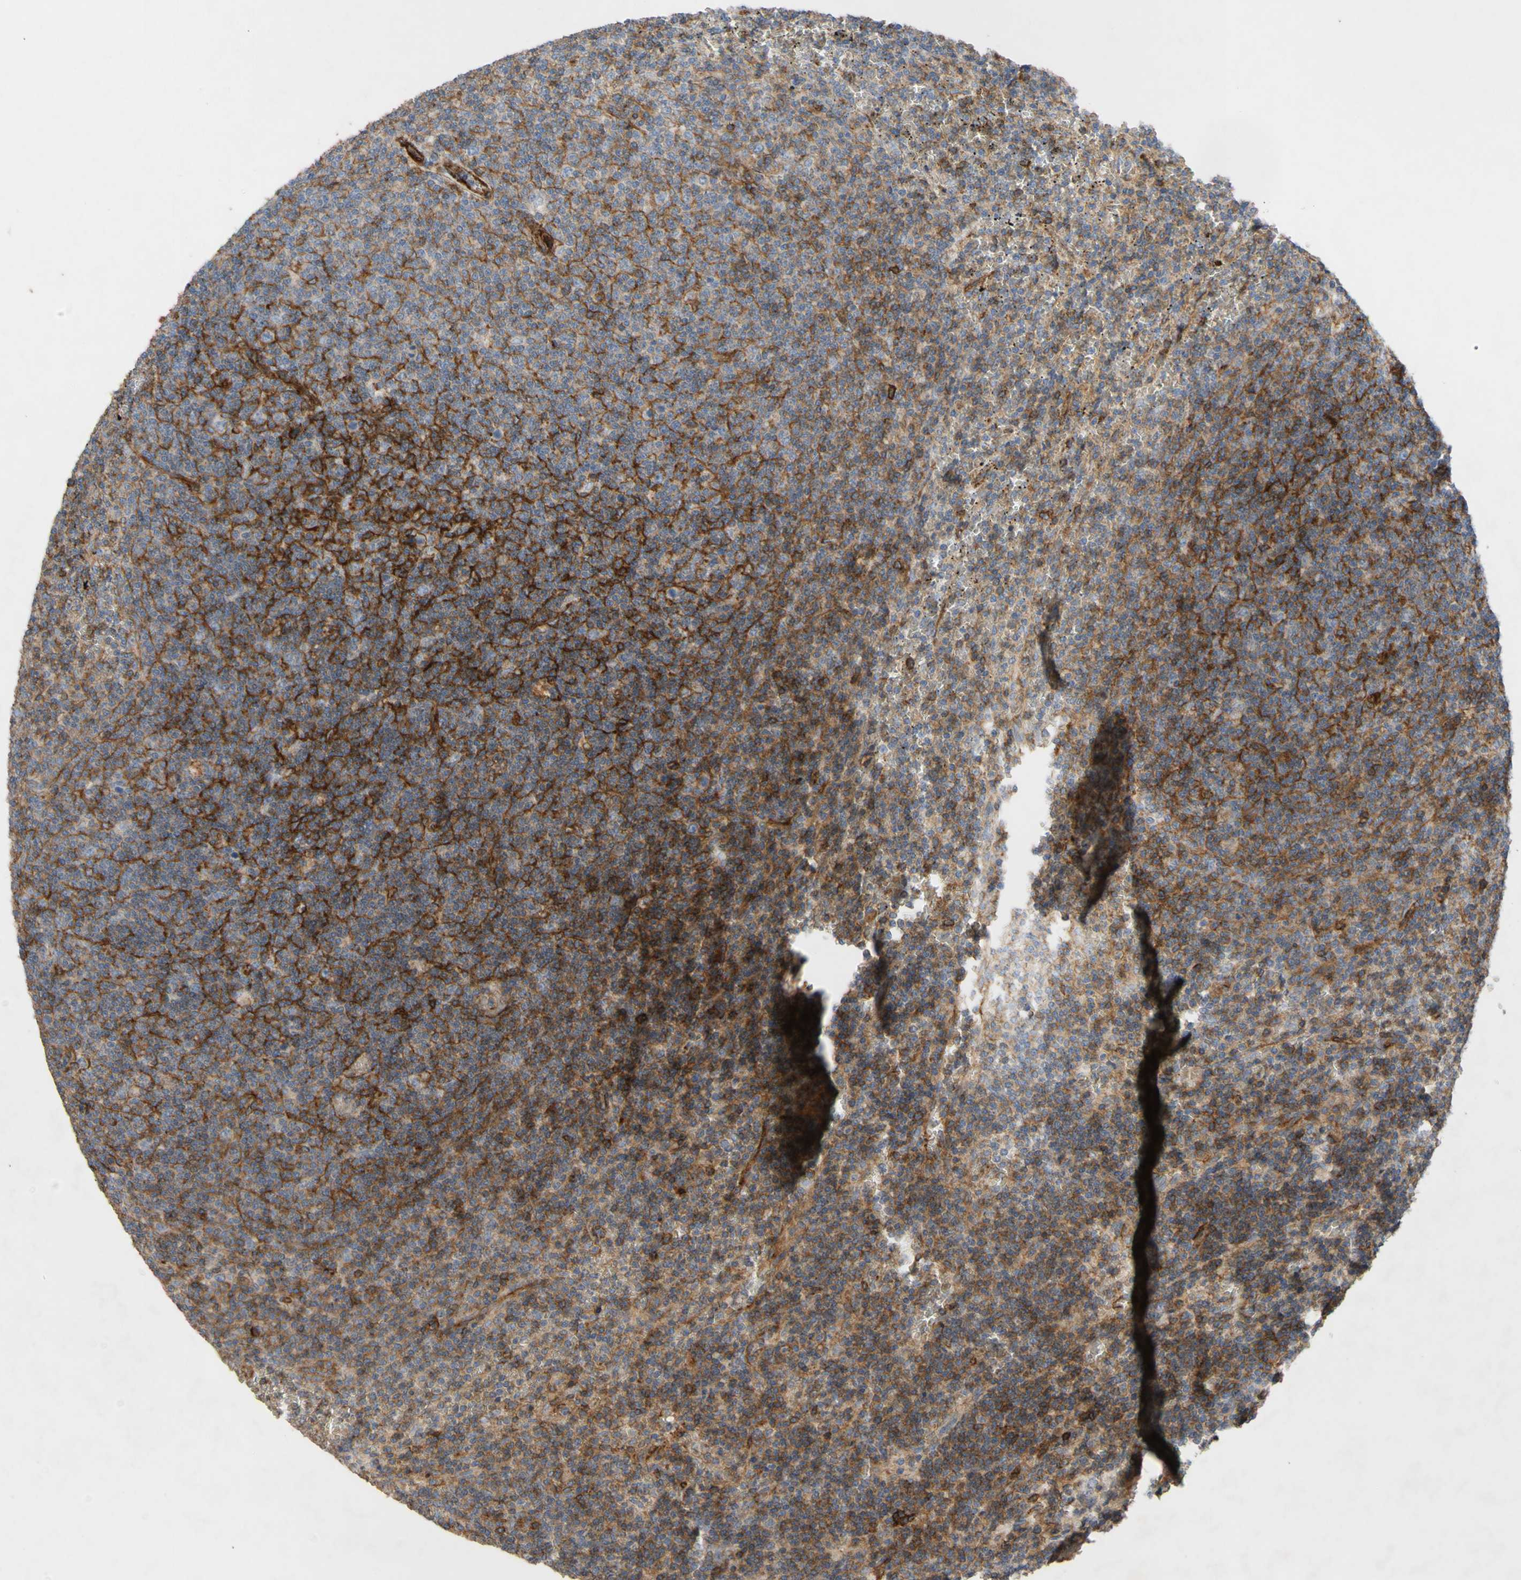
{"staining": {"intensity": "strong", "quantity": "25%-75%", "location": "cytoplasmic/membranous"}, "tissue": "lymphoma", "cell_type": "Tumor cells", "image_type": "cancer", "snomed": [{"axis": "morphology", "description": "Malignant lymphoma, non-Hodgkin's type, Low grade"}, {"axis": "topography", "description": "Spleen"}], "caption": "Protein positivity by immunohistochemistry exhibits strong cytoplasmic/membranous positivity in approximately 25%-75% of tumor cells in low-grade malignant lymphoma, non-Hodgkin's type. Nuclei are stained in blue.", "gene": "ATP2A3", "patient": {"sex": "female", "age": 50}}